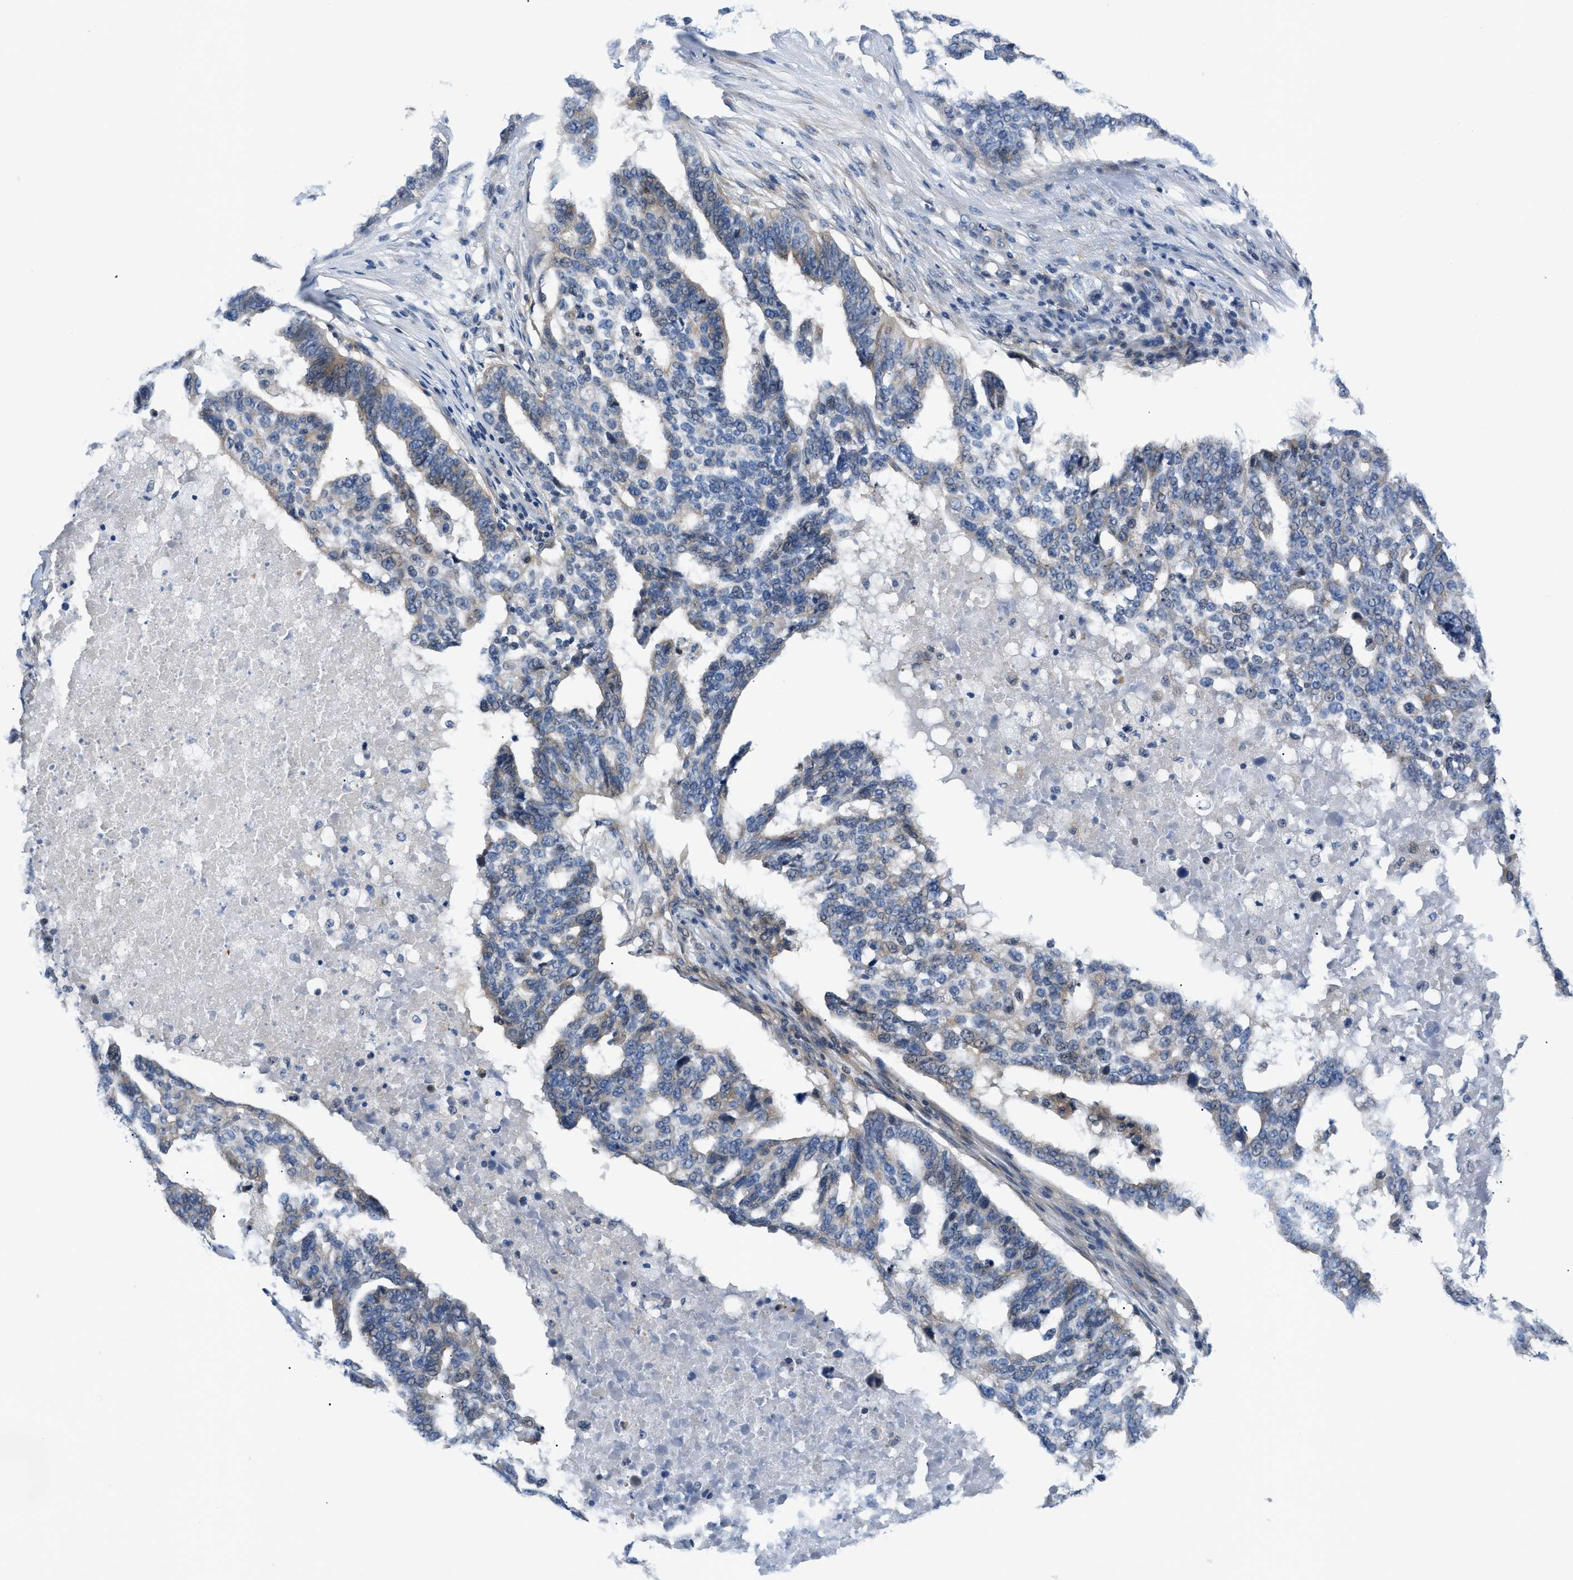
{"staining": {"intensity": "weak", "quantity": "25%-75%", "location": "cytoplasmic/membranous,nuclear"}, "tissue": "ovarian cancer", "cell_type": "Tumor cells", "image_type": "cancer", "snomed": [{"axis": "morphology", "description": "Cystadenocarcinoma, serous, NOS"}, {"axis": "topography", "description": "Ovary"}], "caption": "Brown immunohistochemical staining in ovarian cancer demonstrates weak cytoplasmic/membranous and nuclear staining in about 25%-75% of tumor cells.", "gene": "FDCSP", "patient": {"sex": "female", "age": 59}}